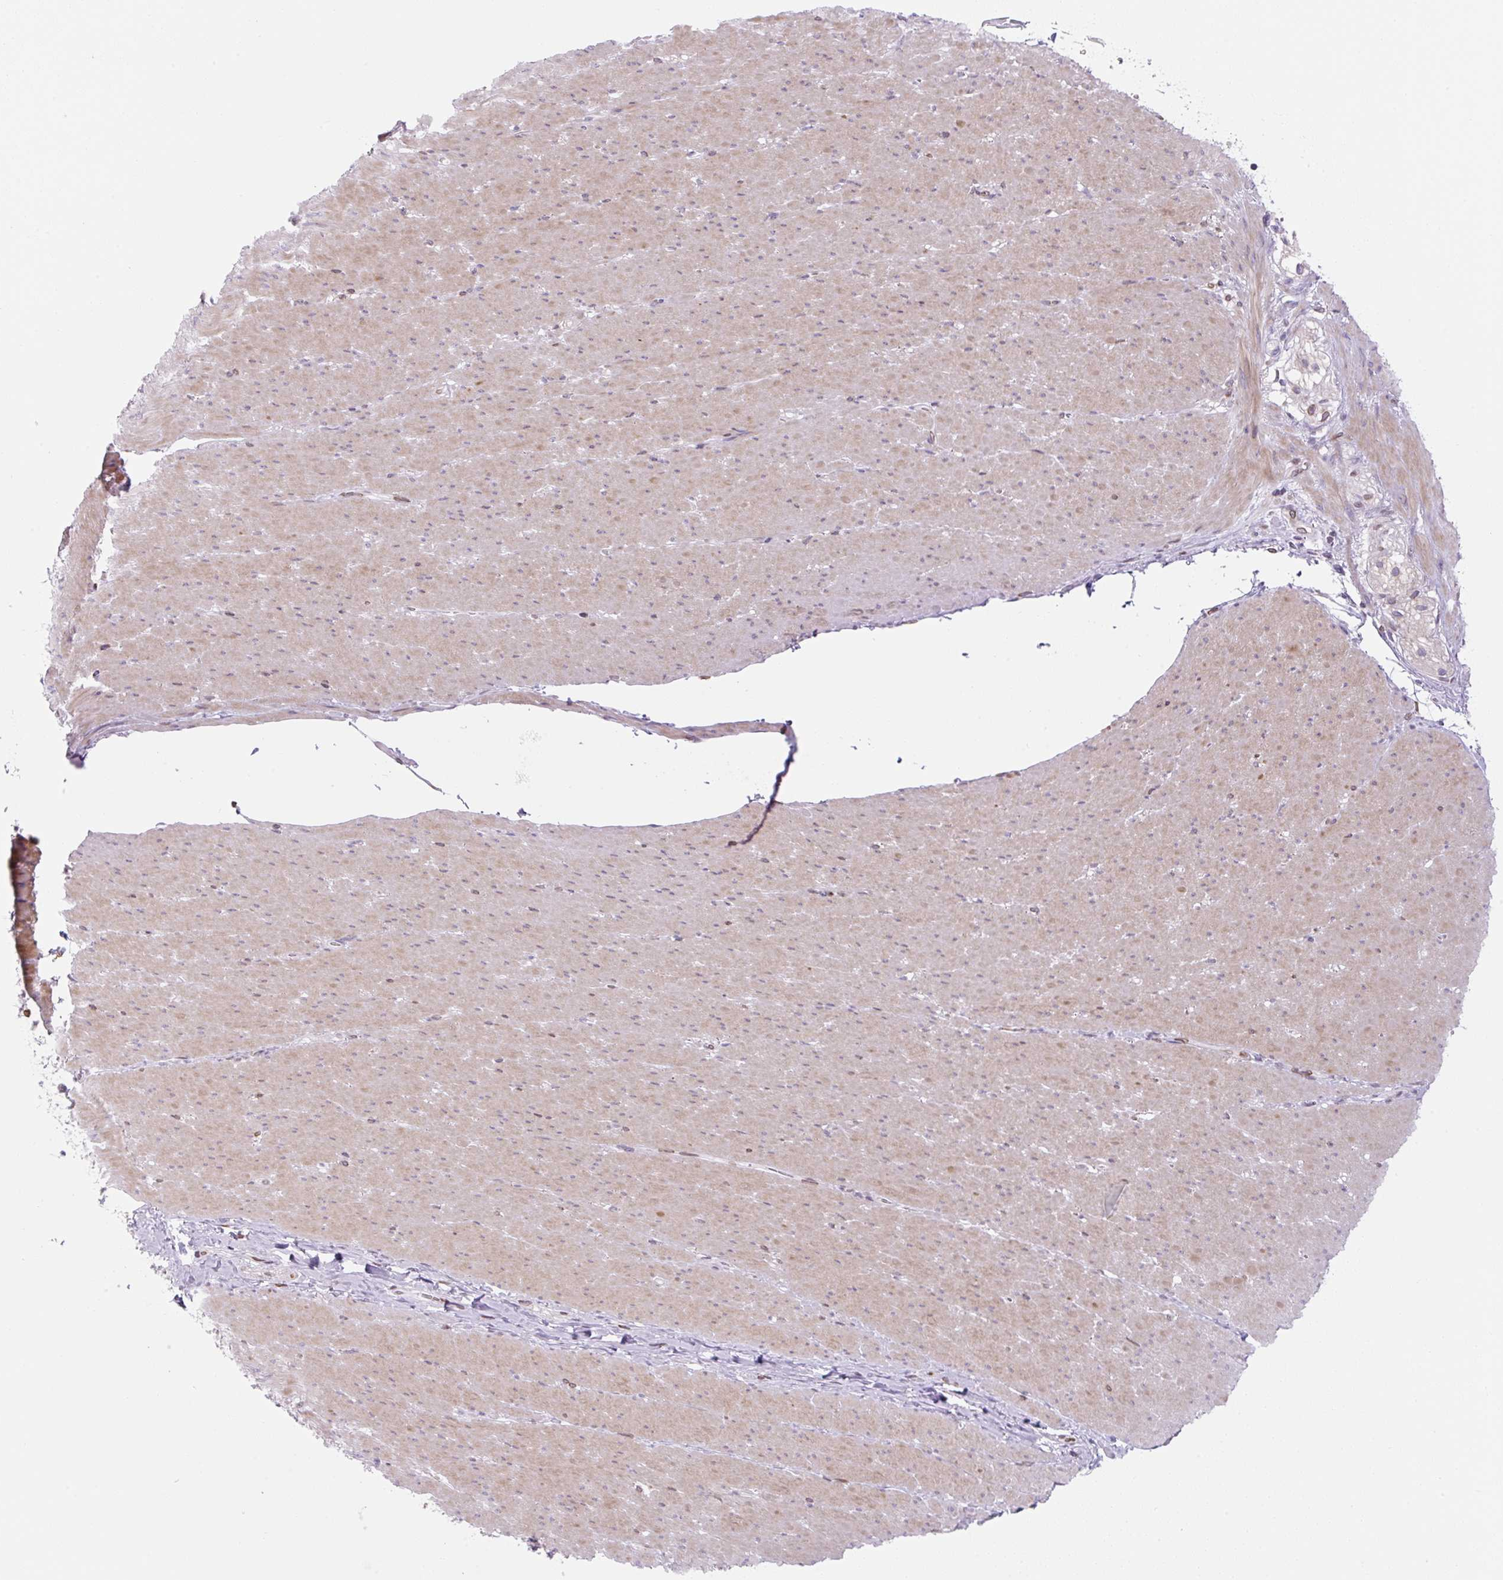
{"staining": {"intensity": "weak", "quantity": "25%-75%", "location": "cytoplasmic/membranous"}, "tissue": "smooth muscle", "cell_type": "Smooth muscle cells", "image_type": "normal", "snomed": [{"axis": "morphology", "description": "Normal tissue, NOS"}, {"axis": "topography", "description": "Smooth muscle"}, {"axis": "topography", "description": "Rectum"}], "caption": "Smooth muscle was stained to show a protein in brown. There is low levels of weak cytoplasmic/membranous staining in approximately 25%-75% of smooth muscle cells. (DAB IHC, brown staining for protein, blue staining for nuclei).", "gene": "SYNE3", "patient": {"sex": "male", "age": 53}}